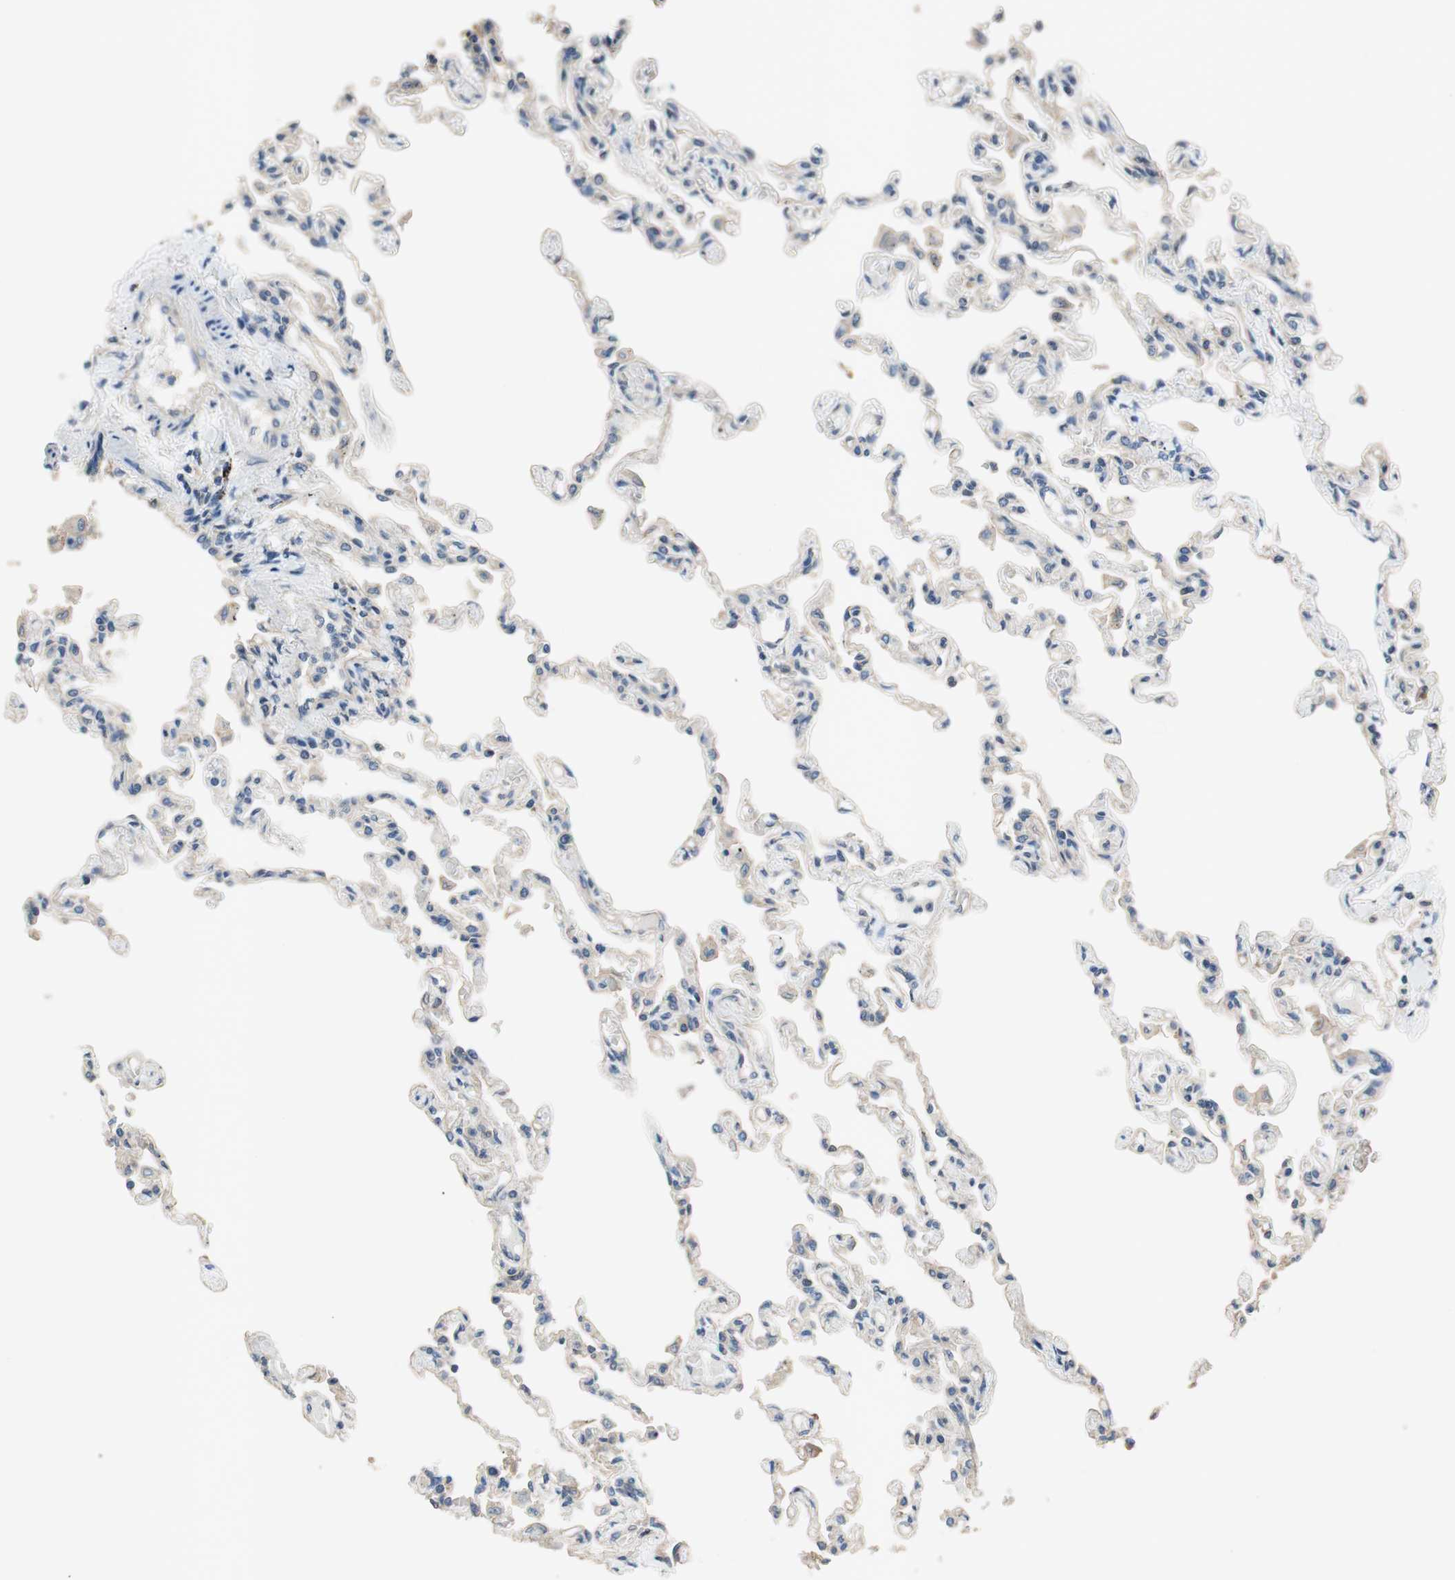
{"staining": {"intensity": "moderate", "quantity": "25%-75%", "location": "cytoplasmic/membranous"}, "tissue": "lung", "cell_type": "Alveolar cells", "image_type": "normal", "snomed": [{"axis": "morphology", "description": "Normal tissue, NOS"}, {"axis": "topography", "description": "Lung"}], "caption": "Immunohistochemical staining of normal human lung exhibits medium levels of moderate cytoplasmic/membranous expression in approximately 25%-75% of alveolar cells.", "gene": "CALML3", "patient": {"sex": "male", "age": 21}}